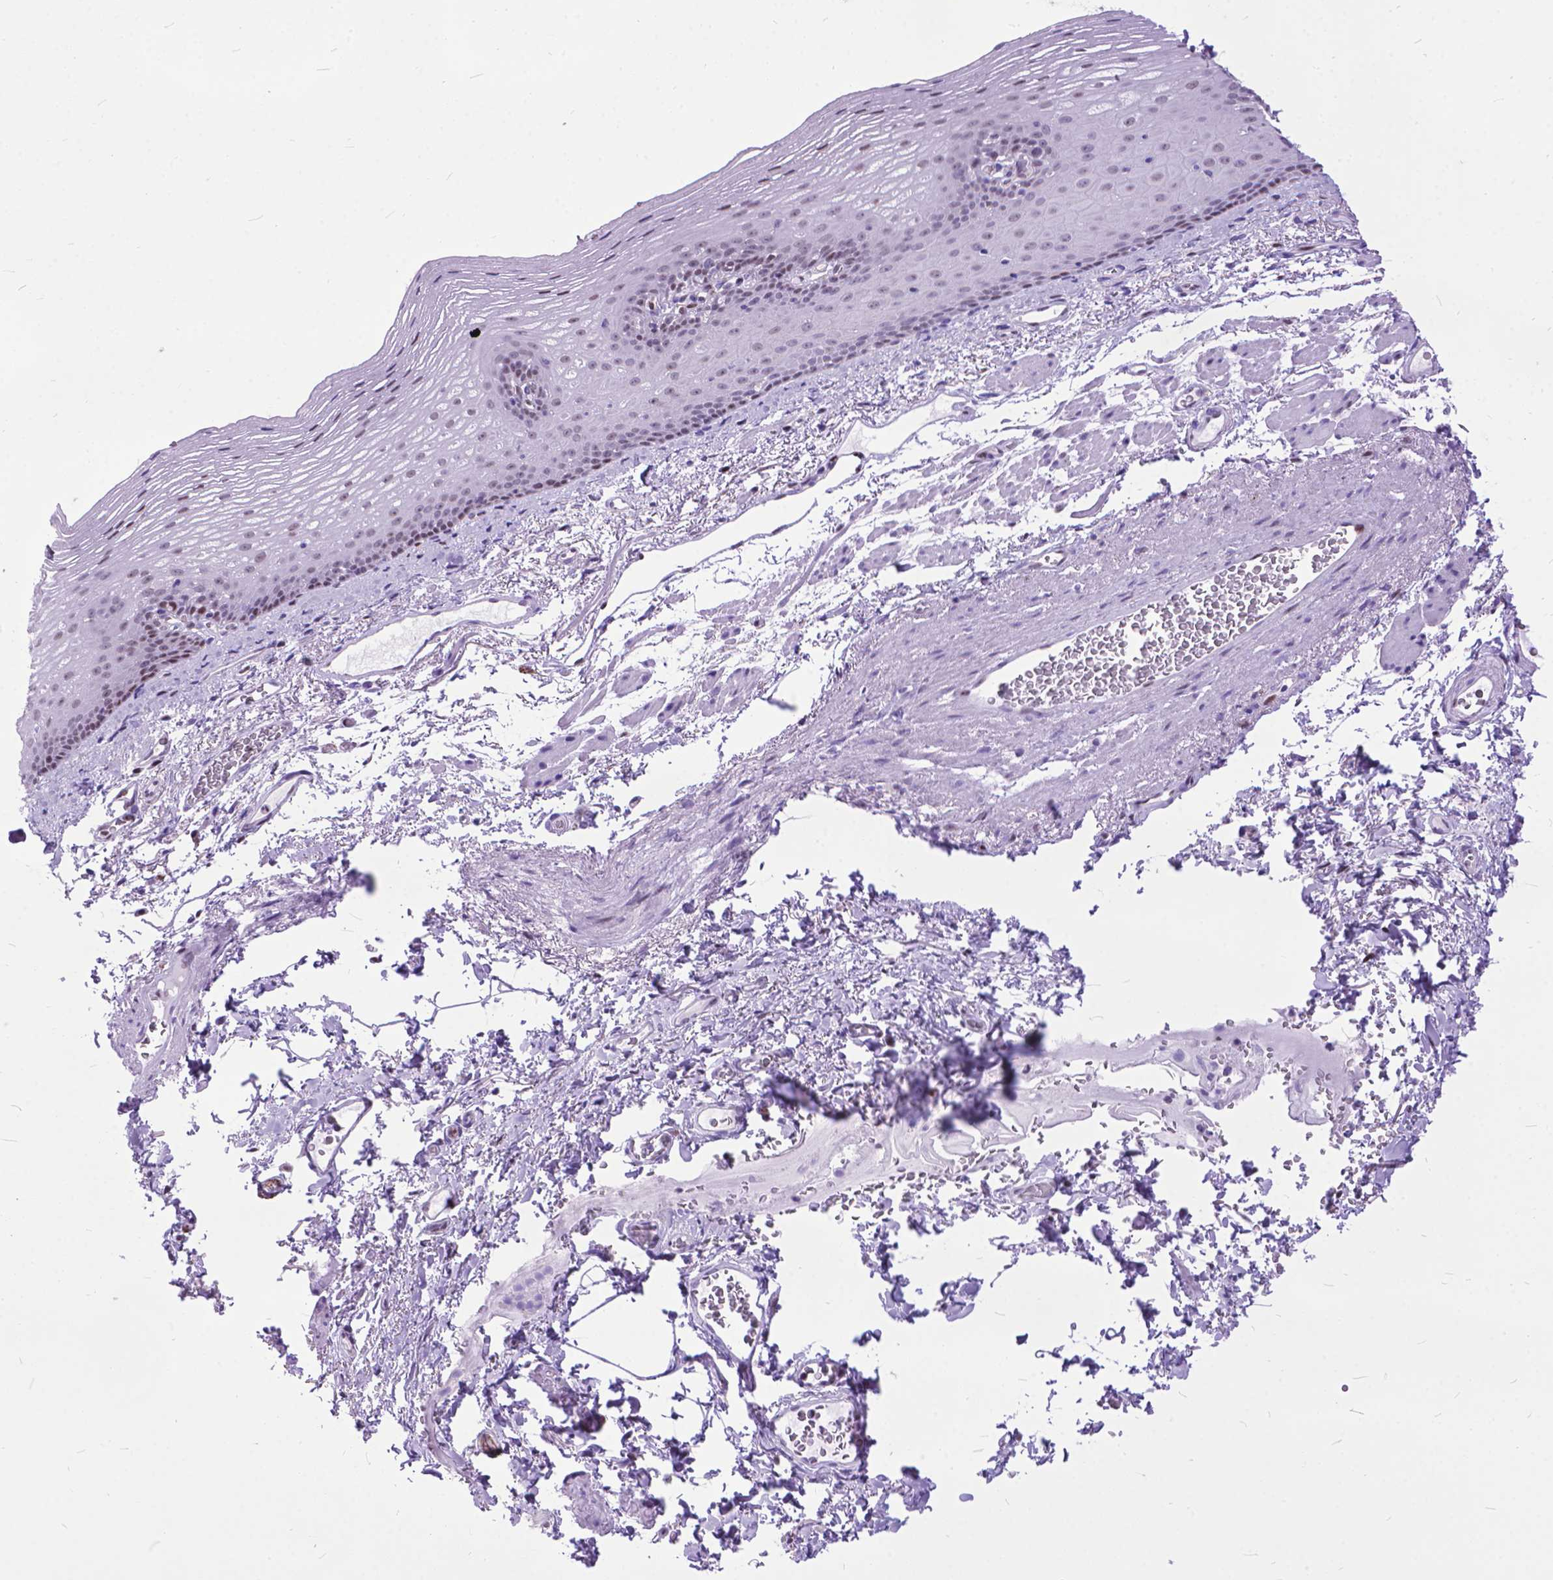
{"staining": {"intensity": "moderate", "quantity": "<25%", "location": "nuclear"}, "tissue": "esophagus", "cell_type": "Squamous epithelial cells", "image_type": "normal", "snomed": [{"axis": "morphology", "description": "Normal tissue, NOS"}, {"axis": "topography", "description": "Esophagus"}], "caption": "Approximately <25% of squamous epithelial cells in normal esophagus show moderate nuclear protein staining as visualized by brown immunohistochemical staining.", "gene": "POLE4", "patient": {"sex": "male", "age": 76}}